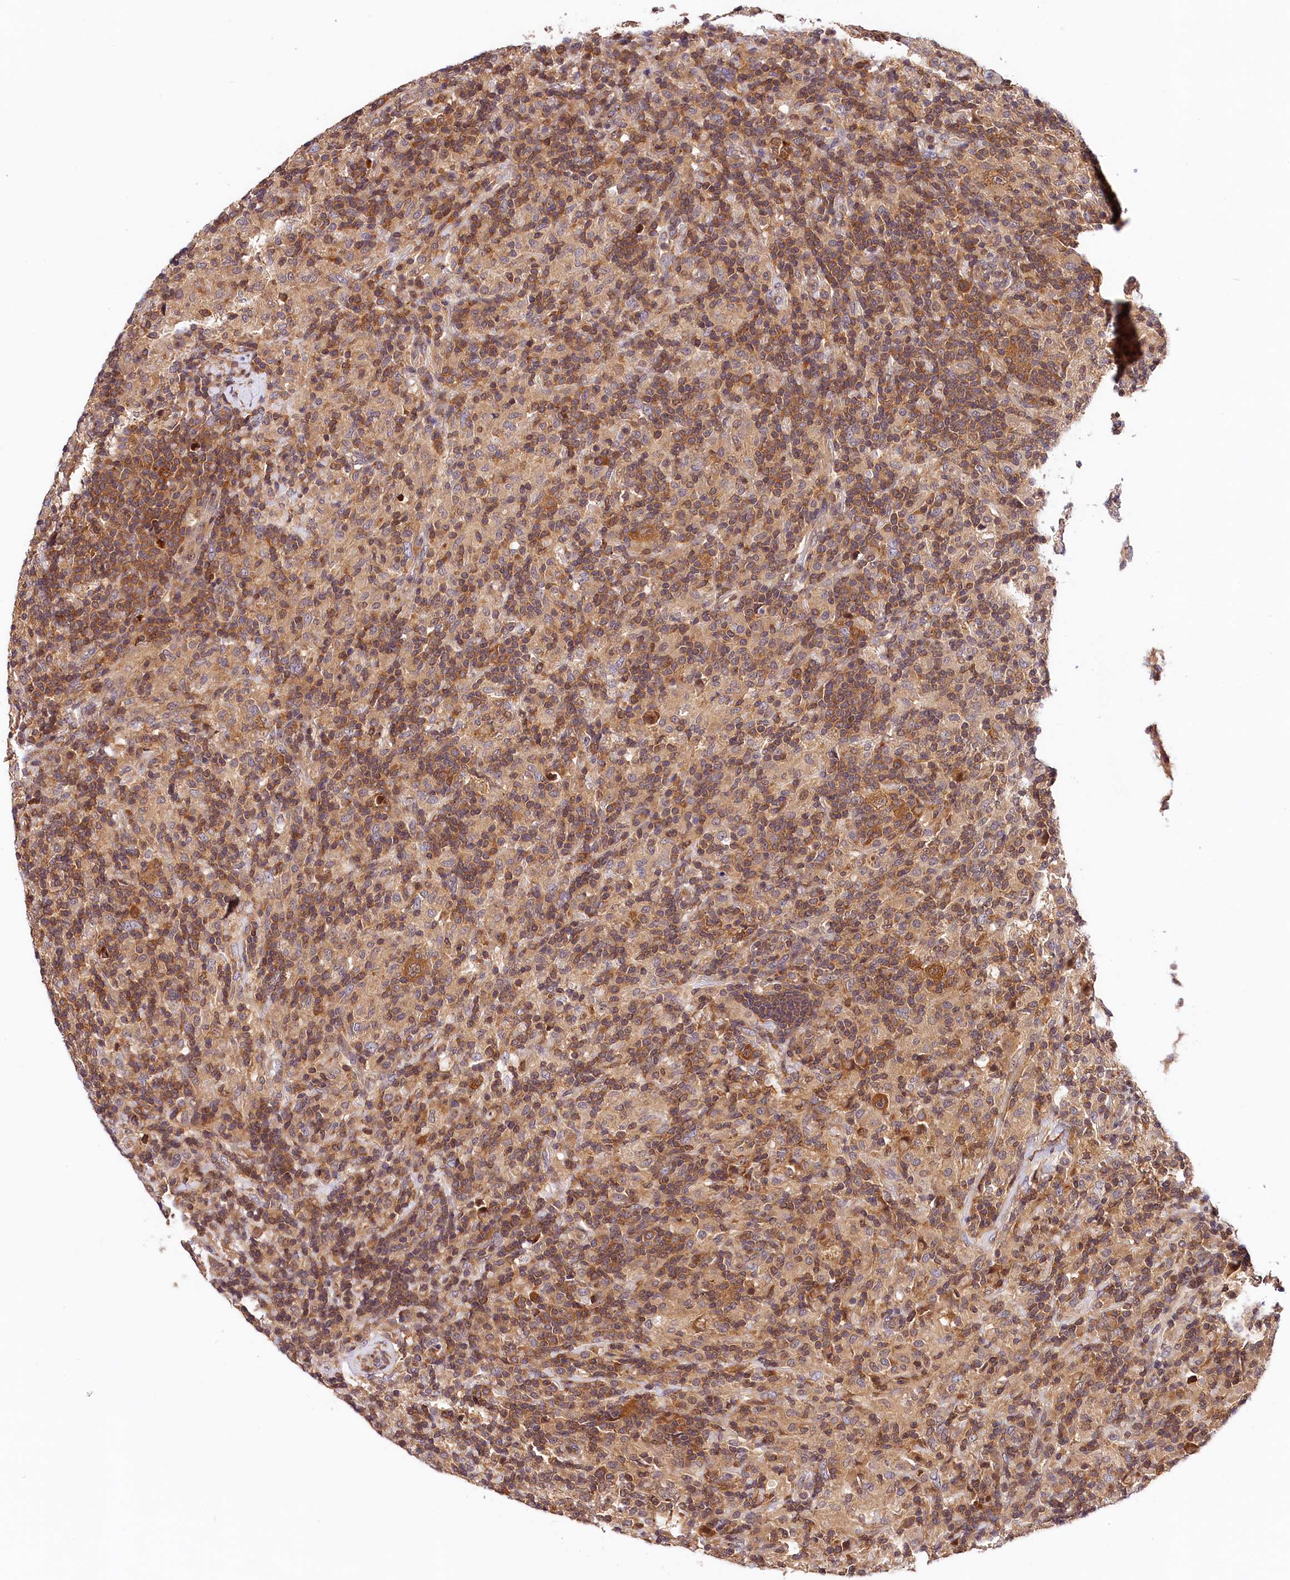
{"staining": {"intensity": "moderate", "quantity": ">75%", "location": "cytoplasmic/membranous"}, "tissue": "lymphoma", "cell_type": "Tumor cells", "image_type": "cancer", "snomed": [{"axis": "morphology", "description": "Hodgkin's disease, NOS"}, {"axis": "topography", "description": "Lymph node"}], "caption": "Immunohistochemical staining of human Hodgkin's disease shows medium levels of moderate cytoplasmic/membranous positivity in about >75% of tumor cells.", "gene": "CHORDC1", "patient": {"sex": "male", "age": 70}}